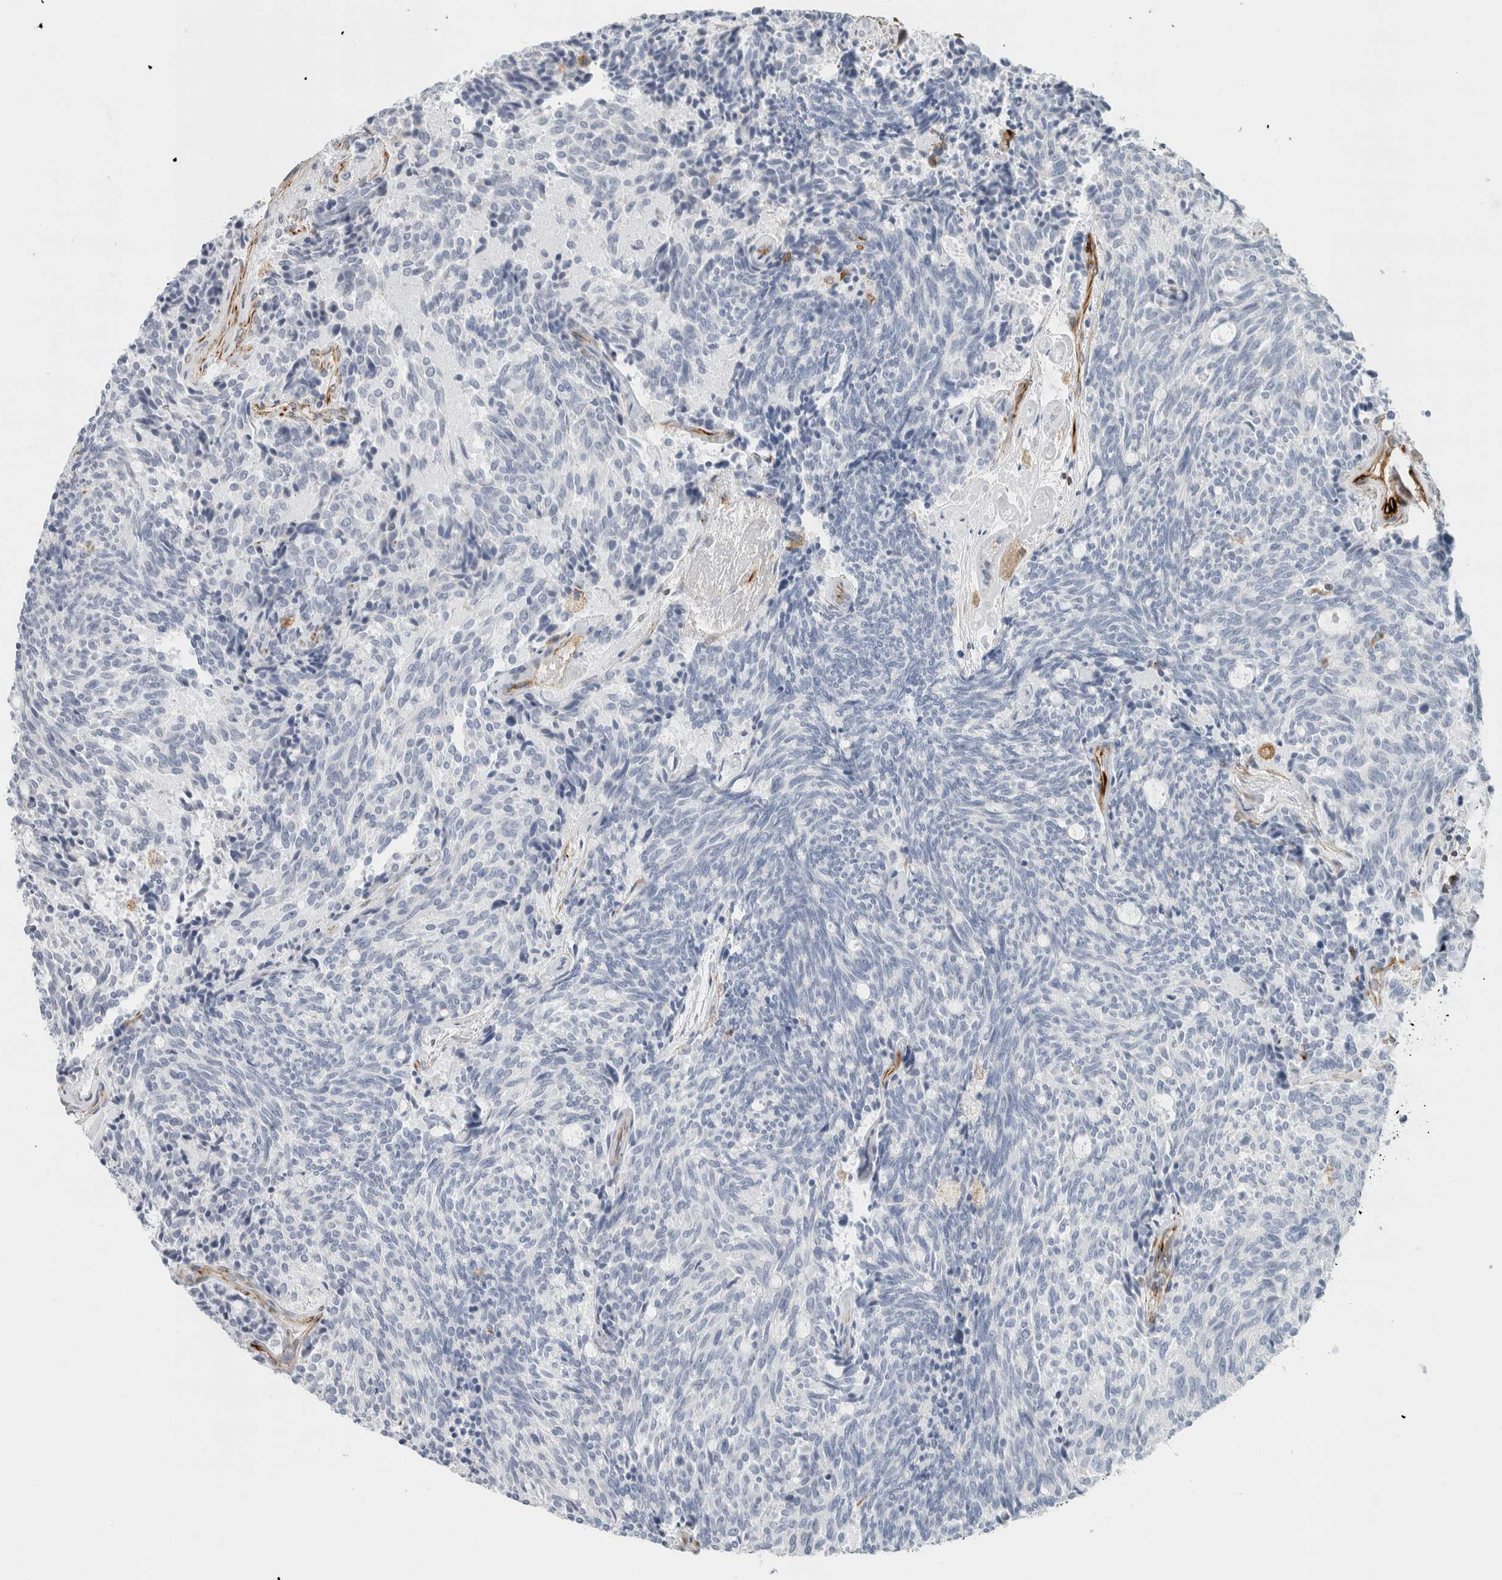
{"staining": {"intensity": "negative", "quantity": "none", "location": "none"}, "tissue": "carcinoid", "cell_type": "Tumor cells", "image_type": "cancer", "snomed": [{"axis": "morphology", "description": "Carcinoid, malignant, NOS"}, {"axis": "topography", "description": "Pancreas"}], "caption": "Immunohistochemistry (IHC) histopathology image of neoplastic tissue: carcinoid (malignant) stained with DAB reveals no significant protein positivity in tumor cells.", "gene": "LY86", "patient": {"sex": "female", "age": 54}}